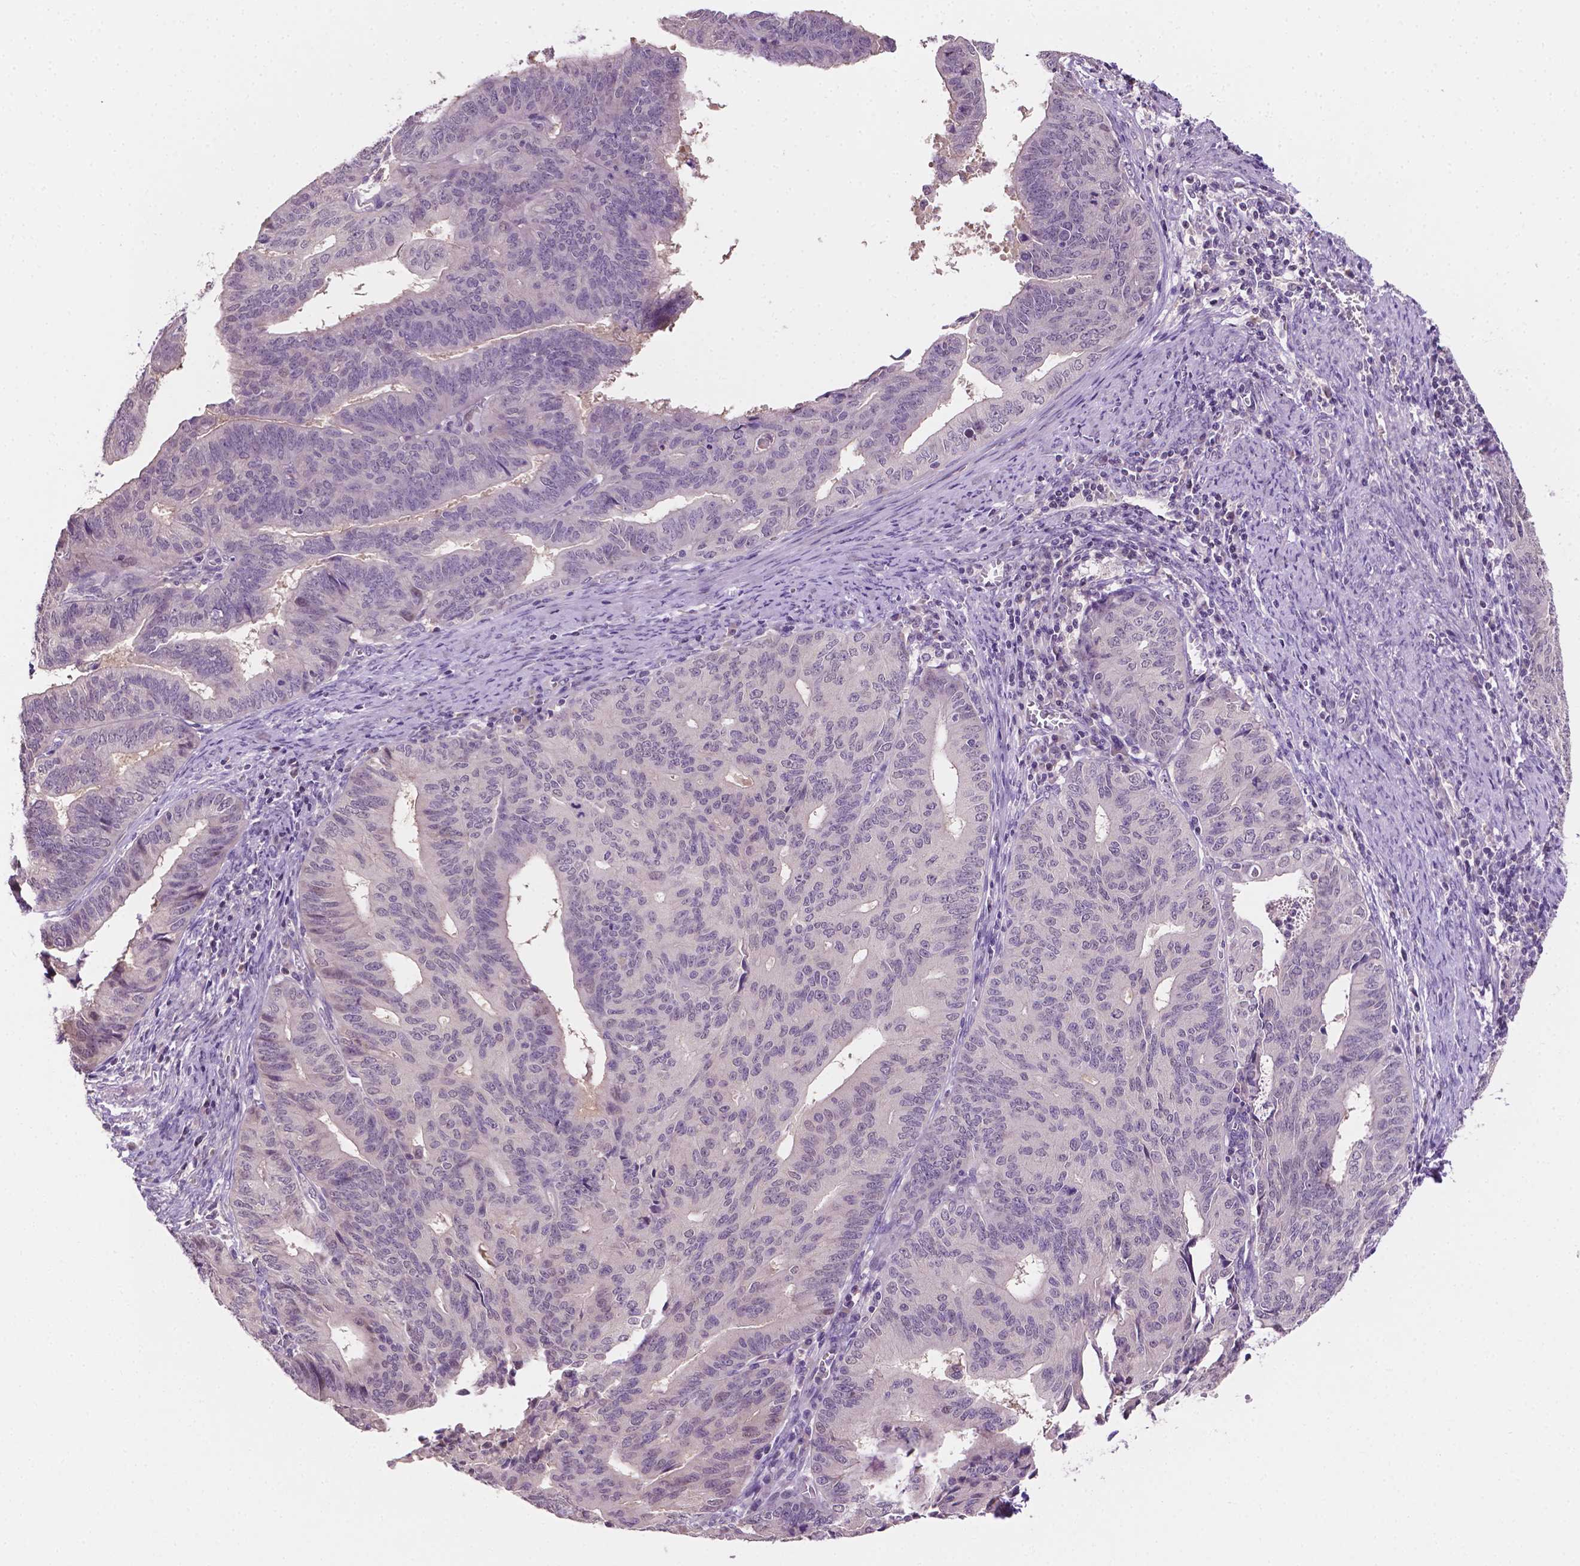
{"staining": {"intensity": "negative", "quantity": "none", "location": "none"}, "tissue": "endometrial cancer", "cell_type": "Tumor cells", "image_type": "cancer", "snomed": [{"axis": "morphology", "description": "Adenocarcinoma, NOS"}, {"axis": "topography", "description": "Endometrium"}], "caption": "Immunohistochemistry (IHC) of endometrial adenocarcinoma reveals no expression in tumor cells.", "gene": "MROH6", "patient": {"sex": "female", "age": 65}}